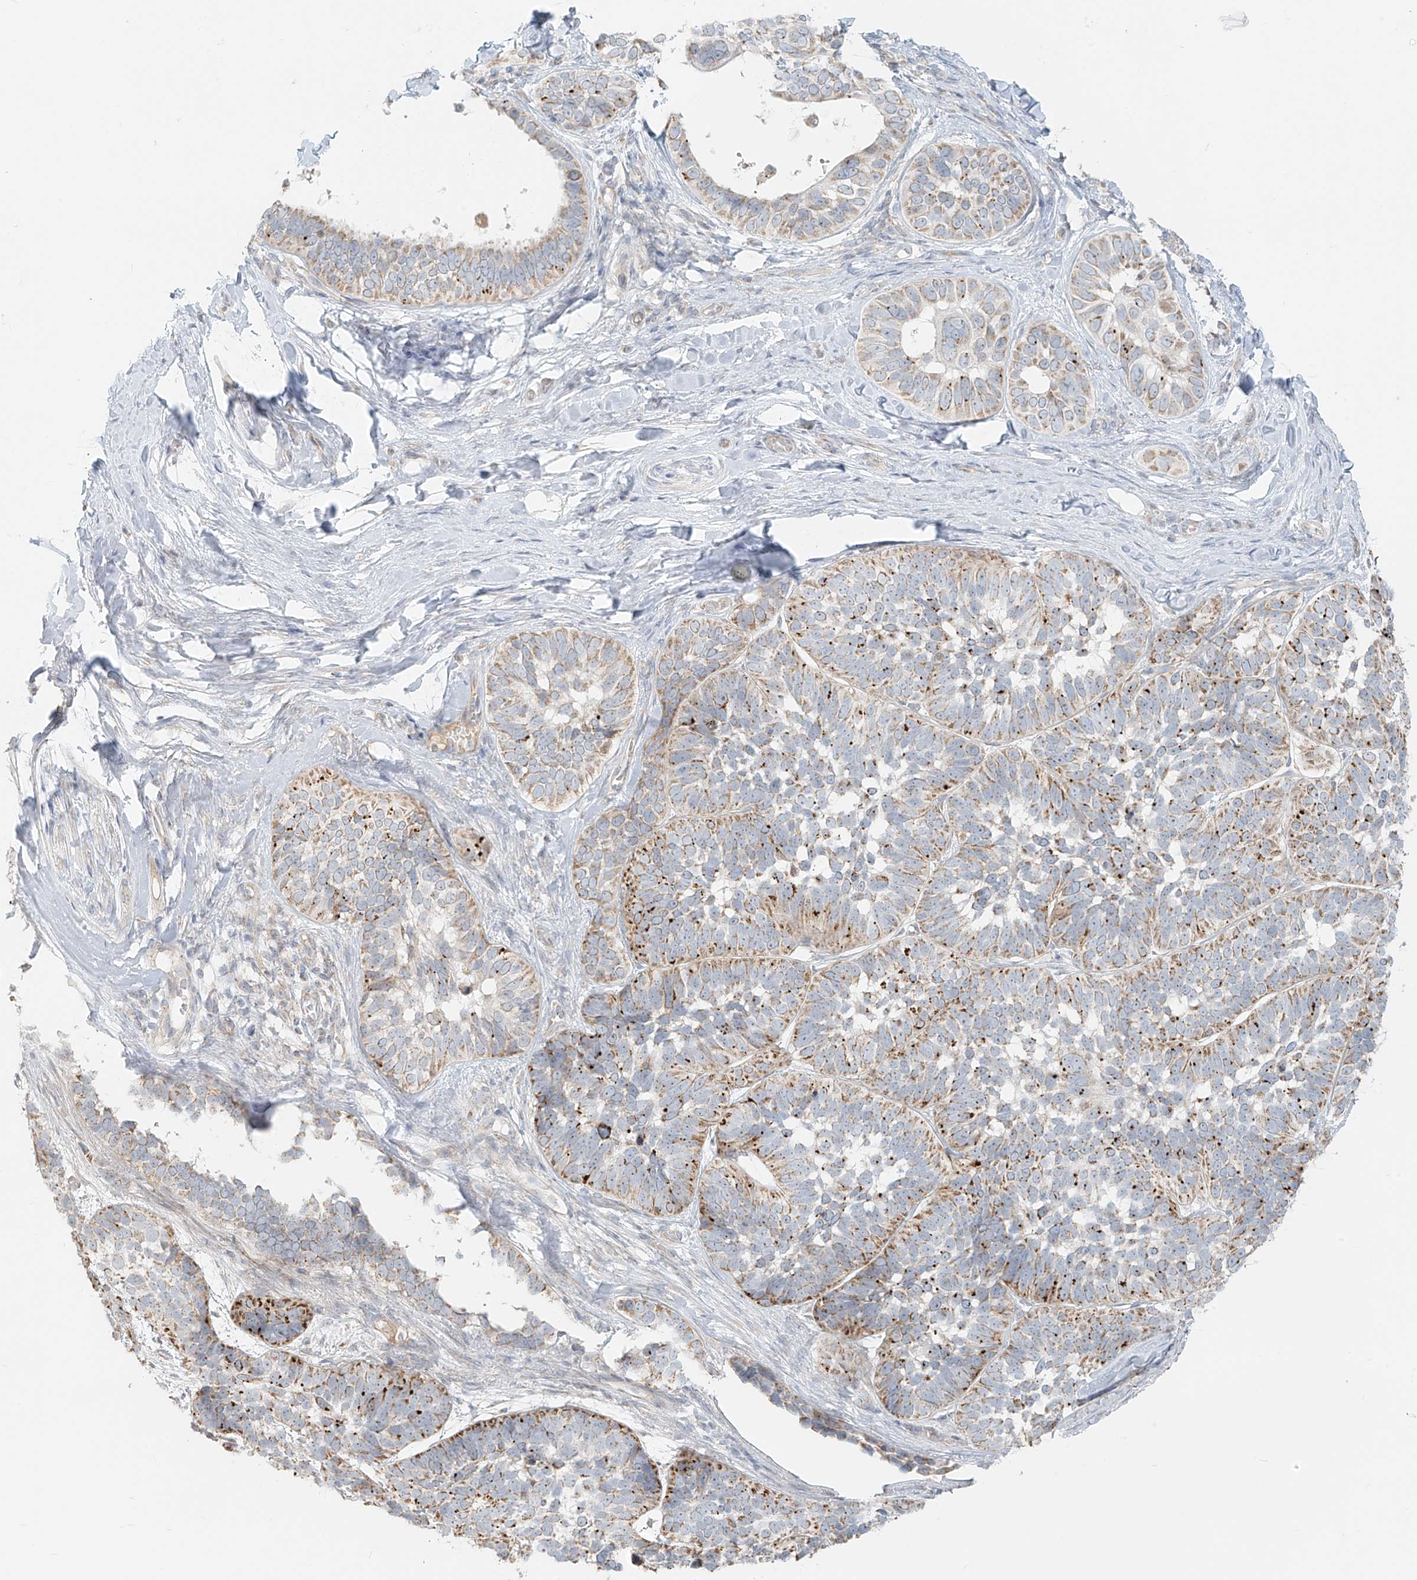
{"staining": {"intensity": "moderate", "quantity": ">75%", "location": "cytoplasmic/membranous"}, "tissue": "skin cancer", "cell_type": "Tumor cells", "image_type": "cancer", "snomed": [{"axis": "morphology", "description": "Basal cell carcinoma"}, {"axis": "topography", "description": "Skin"}], "caption": "This photomicrograph shows immunohistochemistry staining of human skin cancer (basal cell carcinoma), with medium moderate cytoplasmic/membranous positivity in approximately >75% of tumor cells.", "gene": "UST", "patient": {"sex": "male", "age": 62}}